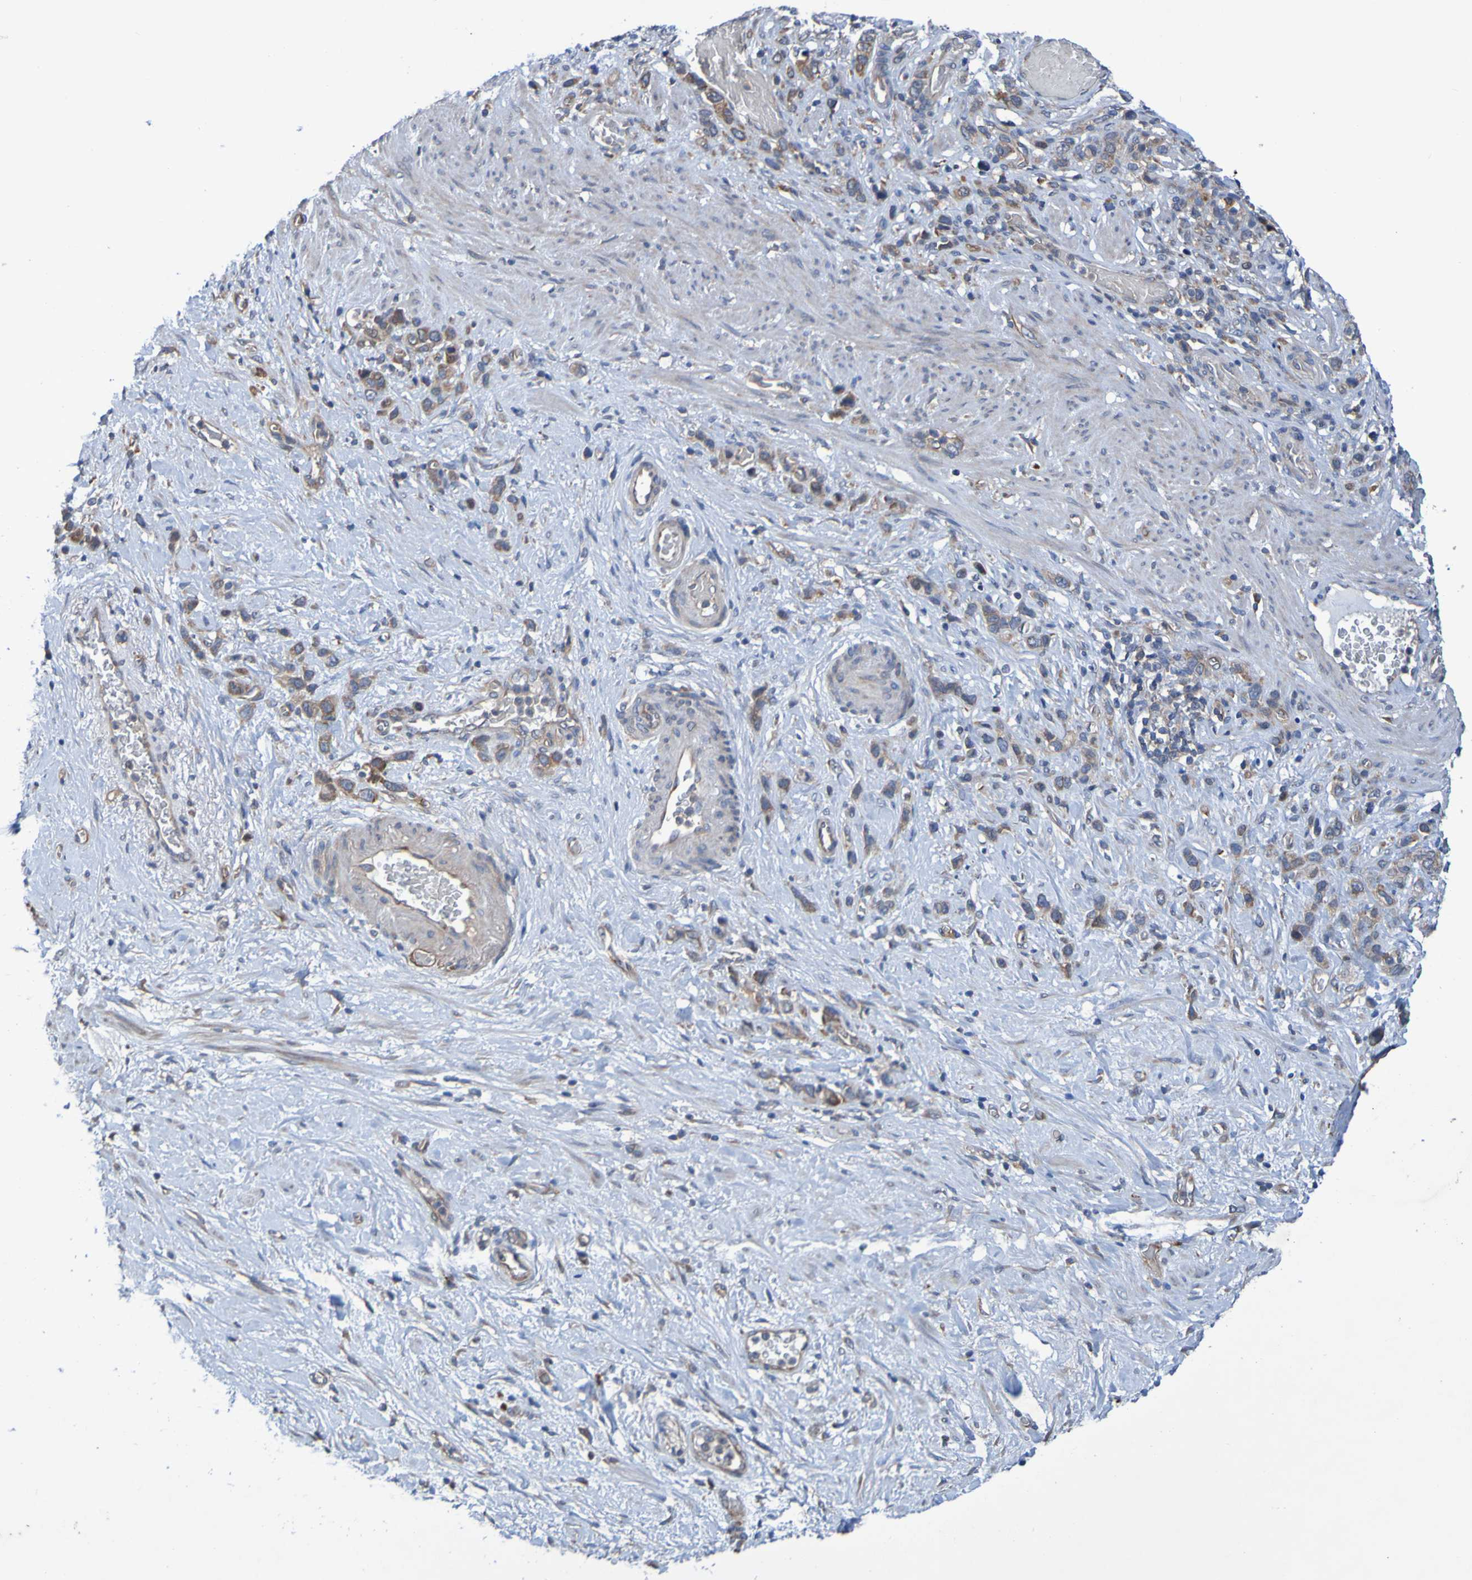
{"staining": {"intensity": "moderate", "quantity": ">75%", "location": "cytoplasmic/membranous"}, "tissue": "stomach cancer", "cell_type": "Tumor cells", "image_type": "cancer", "snomed": [{"axis": "morphology", "description": "Adenocarcinoma, NOS"}, {"axis": "morphology", "description": "Adenocarcinoma, High grade"}, {"axis": "topography", "description": "Stomach, upper"}, {"axis": "topography", "description": "Stomach, lower"}], "caption": "Immunohistochemical staining of stomach cancer reveals moderate cytoplasmic/membranous protein positivity in approximately >75% of tumor cells. (Stains: DAB in brown, nuclei in blue, Microscopy: brightfield microscopy at high magnification).", "gene": "SDK1", "patient": {"sex": "female", "age": 65}}